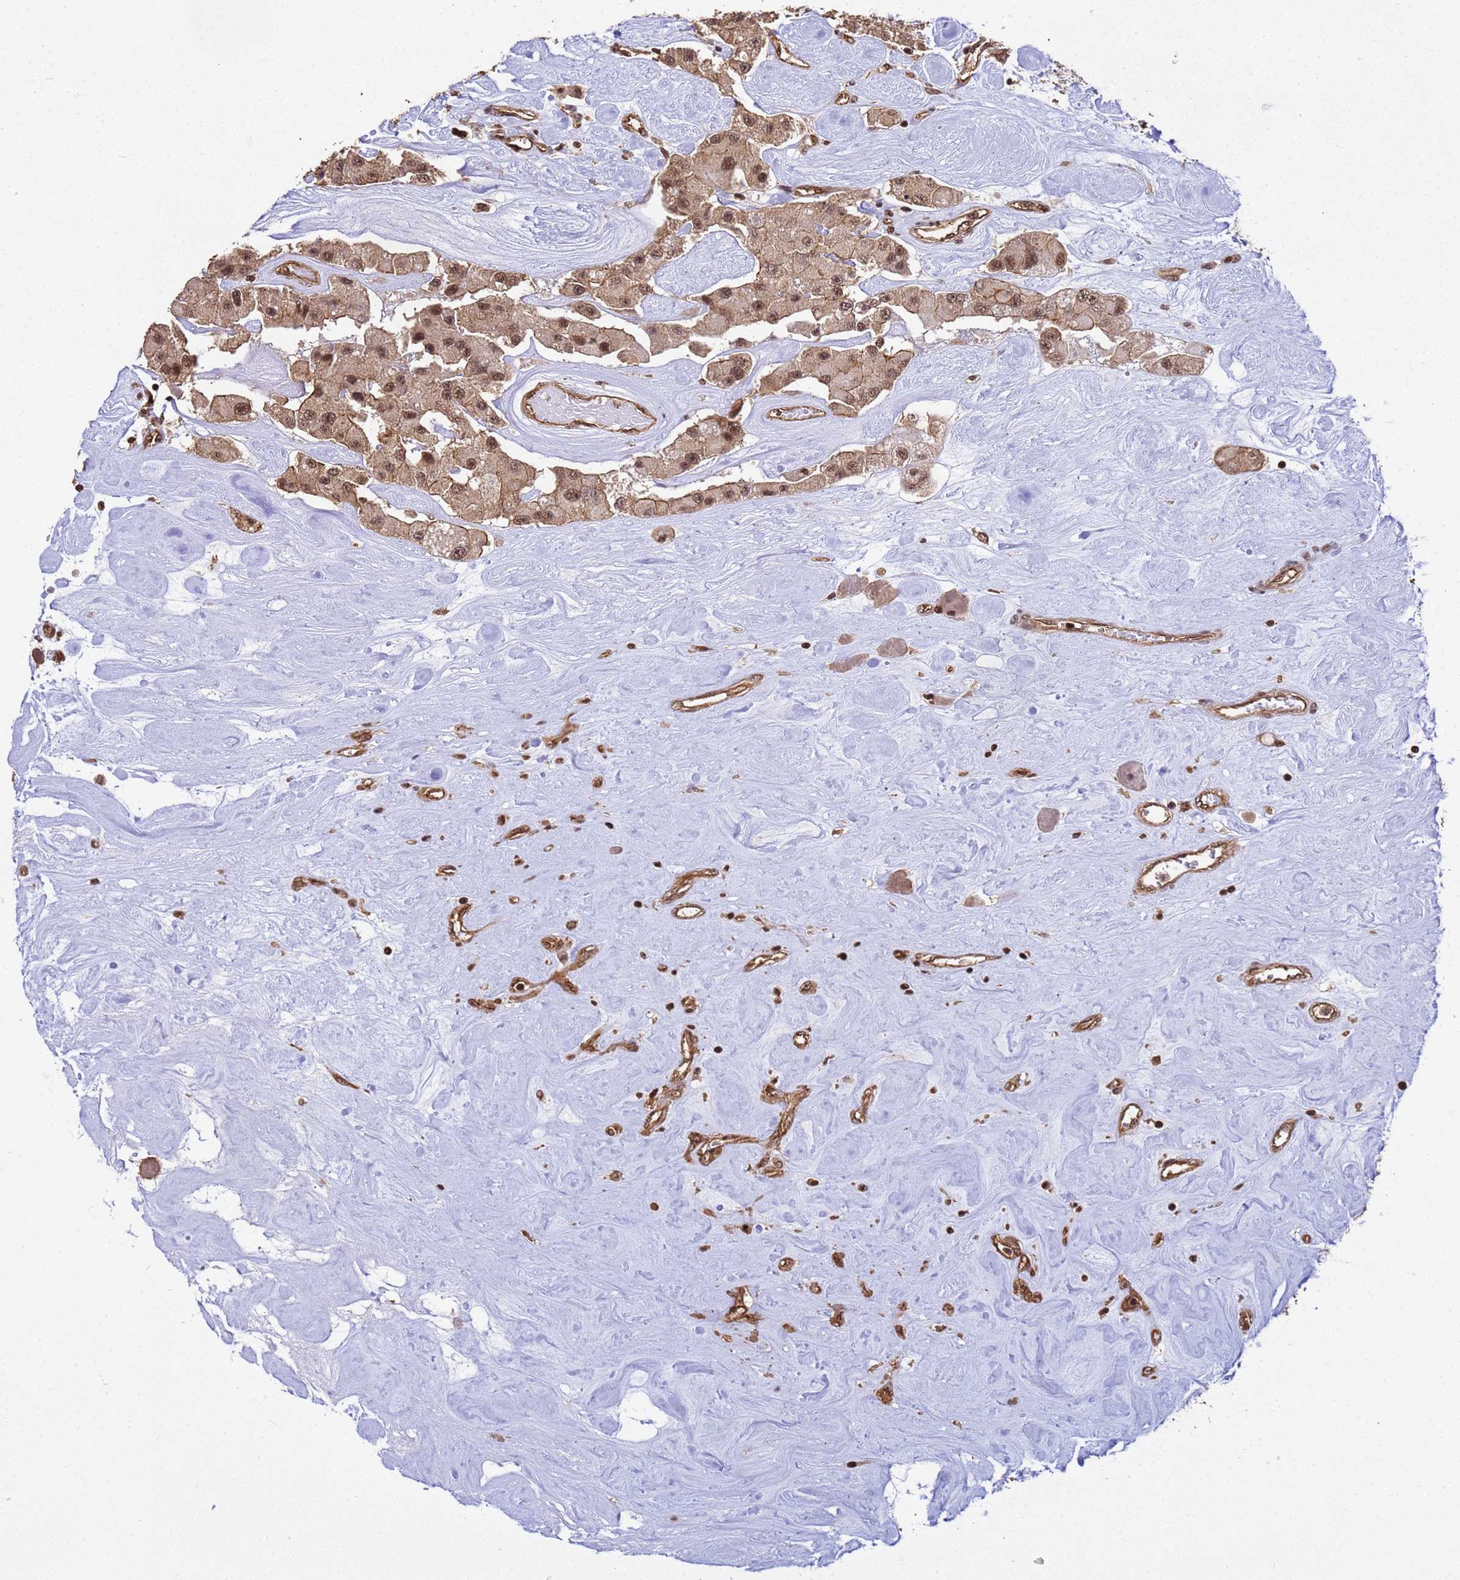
{"staining": {"intensity": "moderate", "quantity": ">75%", "location": "cytoplasmic/membranous,nuclear"}, "tissue": "carcinoid", "cell_type": "Tumor cells", "image_type": "cancer", "snomed": [{"axis": "morphology", "description": "Carcinoid, malignant, NOS"}, {"axis": "topography", "description": "Pancreas"}], "caption": "Immunohistochemical staining of malignant carcinoid exhibits moderate cytoplasmic/membranous and nuclear protein positivity in approximately >75% of tumor cells. The staining was performed using DAB (3,3'-diaminobenzidine) to visualize the protein expression in brown, while the nuclei were stained in blue with hematoxylin (Magnification: 20x).", "gene": "SYF2", "patient": {"sex": "male", "age": 41}}